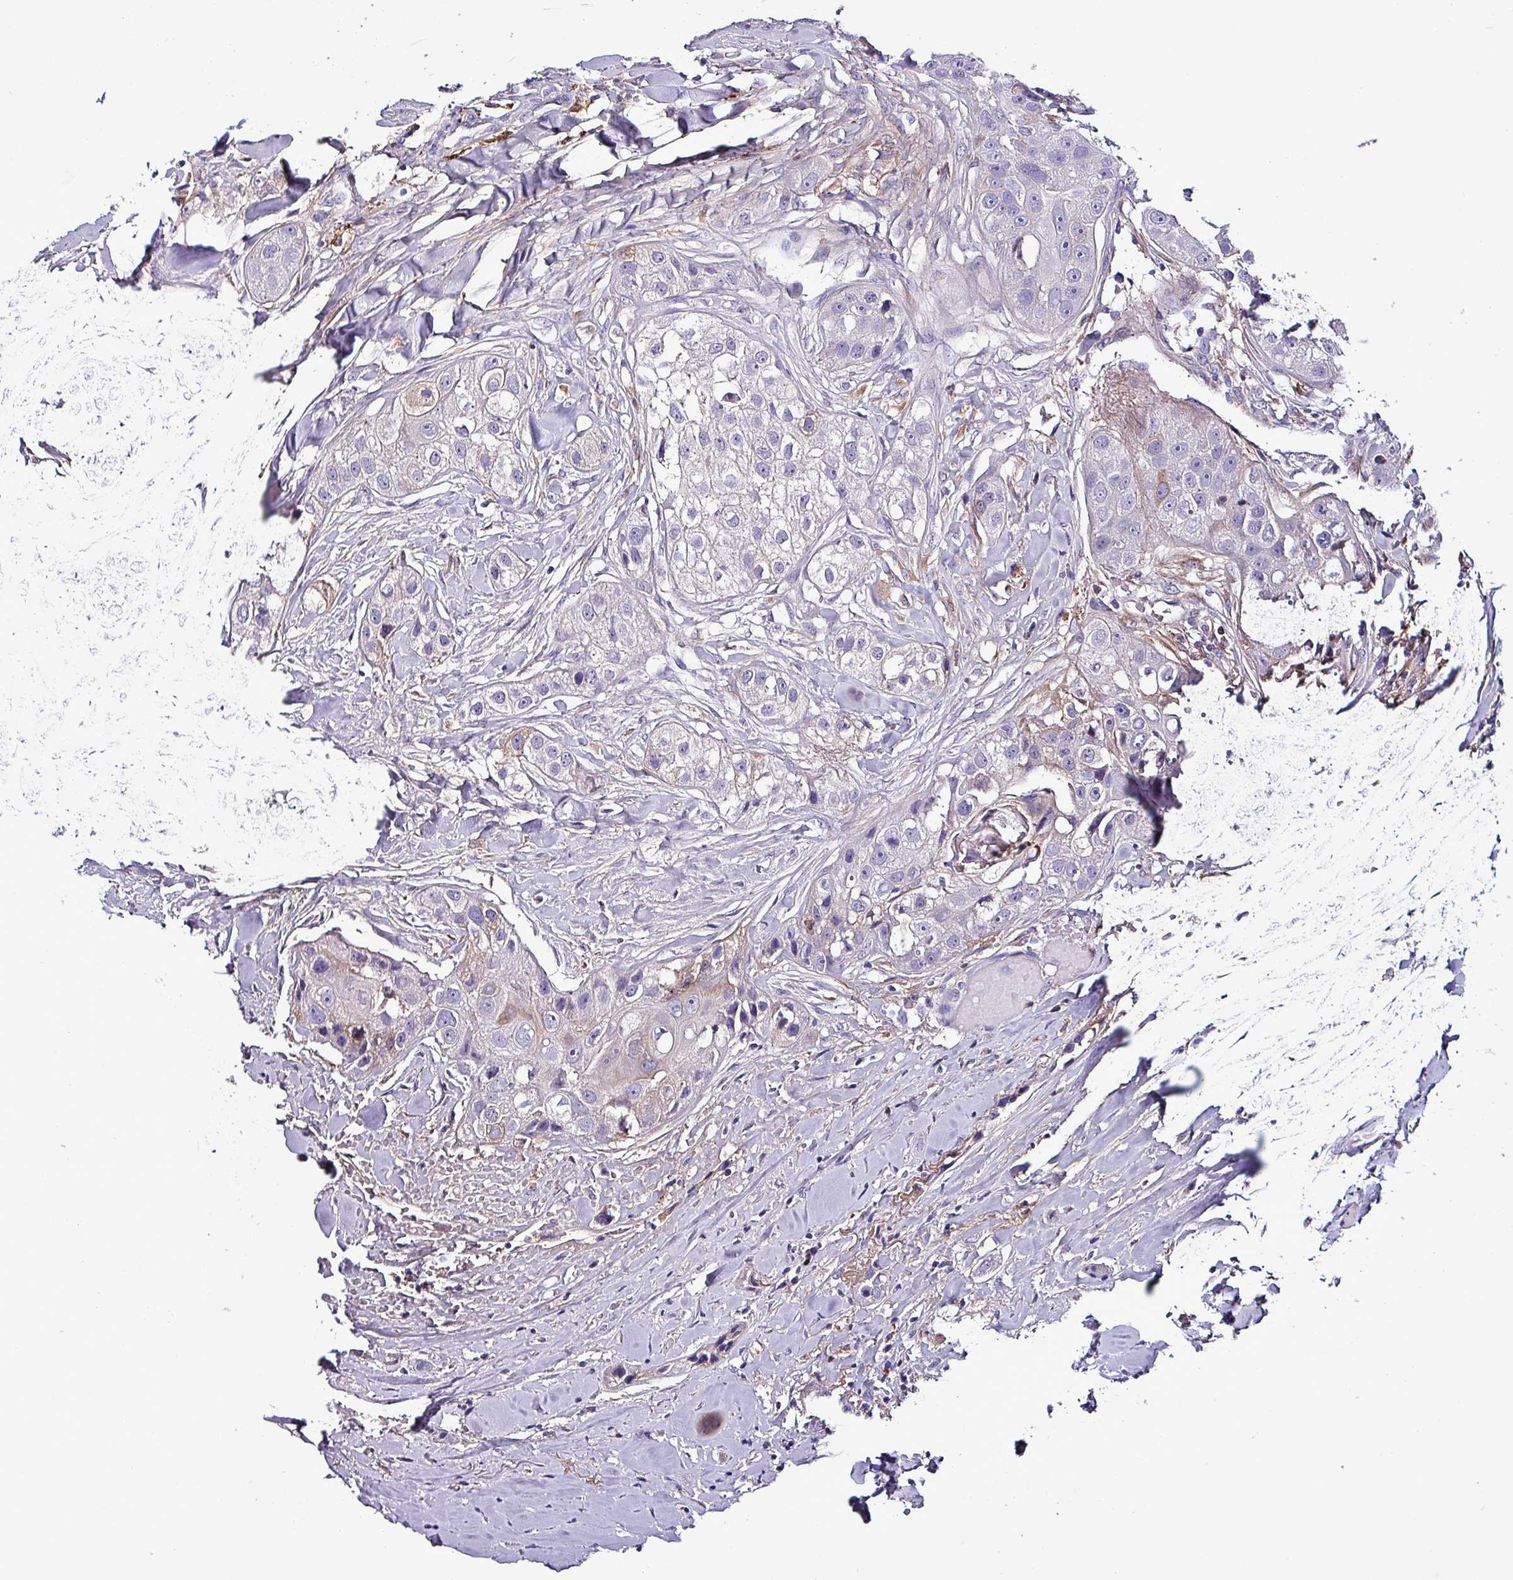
{"staining": {"intensity": "negative", "quantity": "none", "location": "none"}, "tissue": "head and neck cancer", "cell_type": "Tumor cells", "image_type": "cancer", "snomed": [{"axis": "morphology", "description": "Normal tissue, NOS"}, {"axis": "morphology", "description": "Squamous cell carcinoma, NOS"}, {"axis": "topography", "description": "Skeletal muscle"}, {"axis": "topography", "description": "Head-Neck"}], "caption": "This is an IHC histopathology image of head and neck squamous cell carcinoma. There is no expression in tumor cells.", "gene": "HP", "patient": {"sex": "male", "age": 51}}